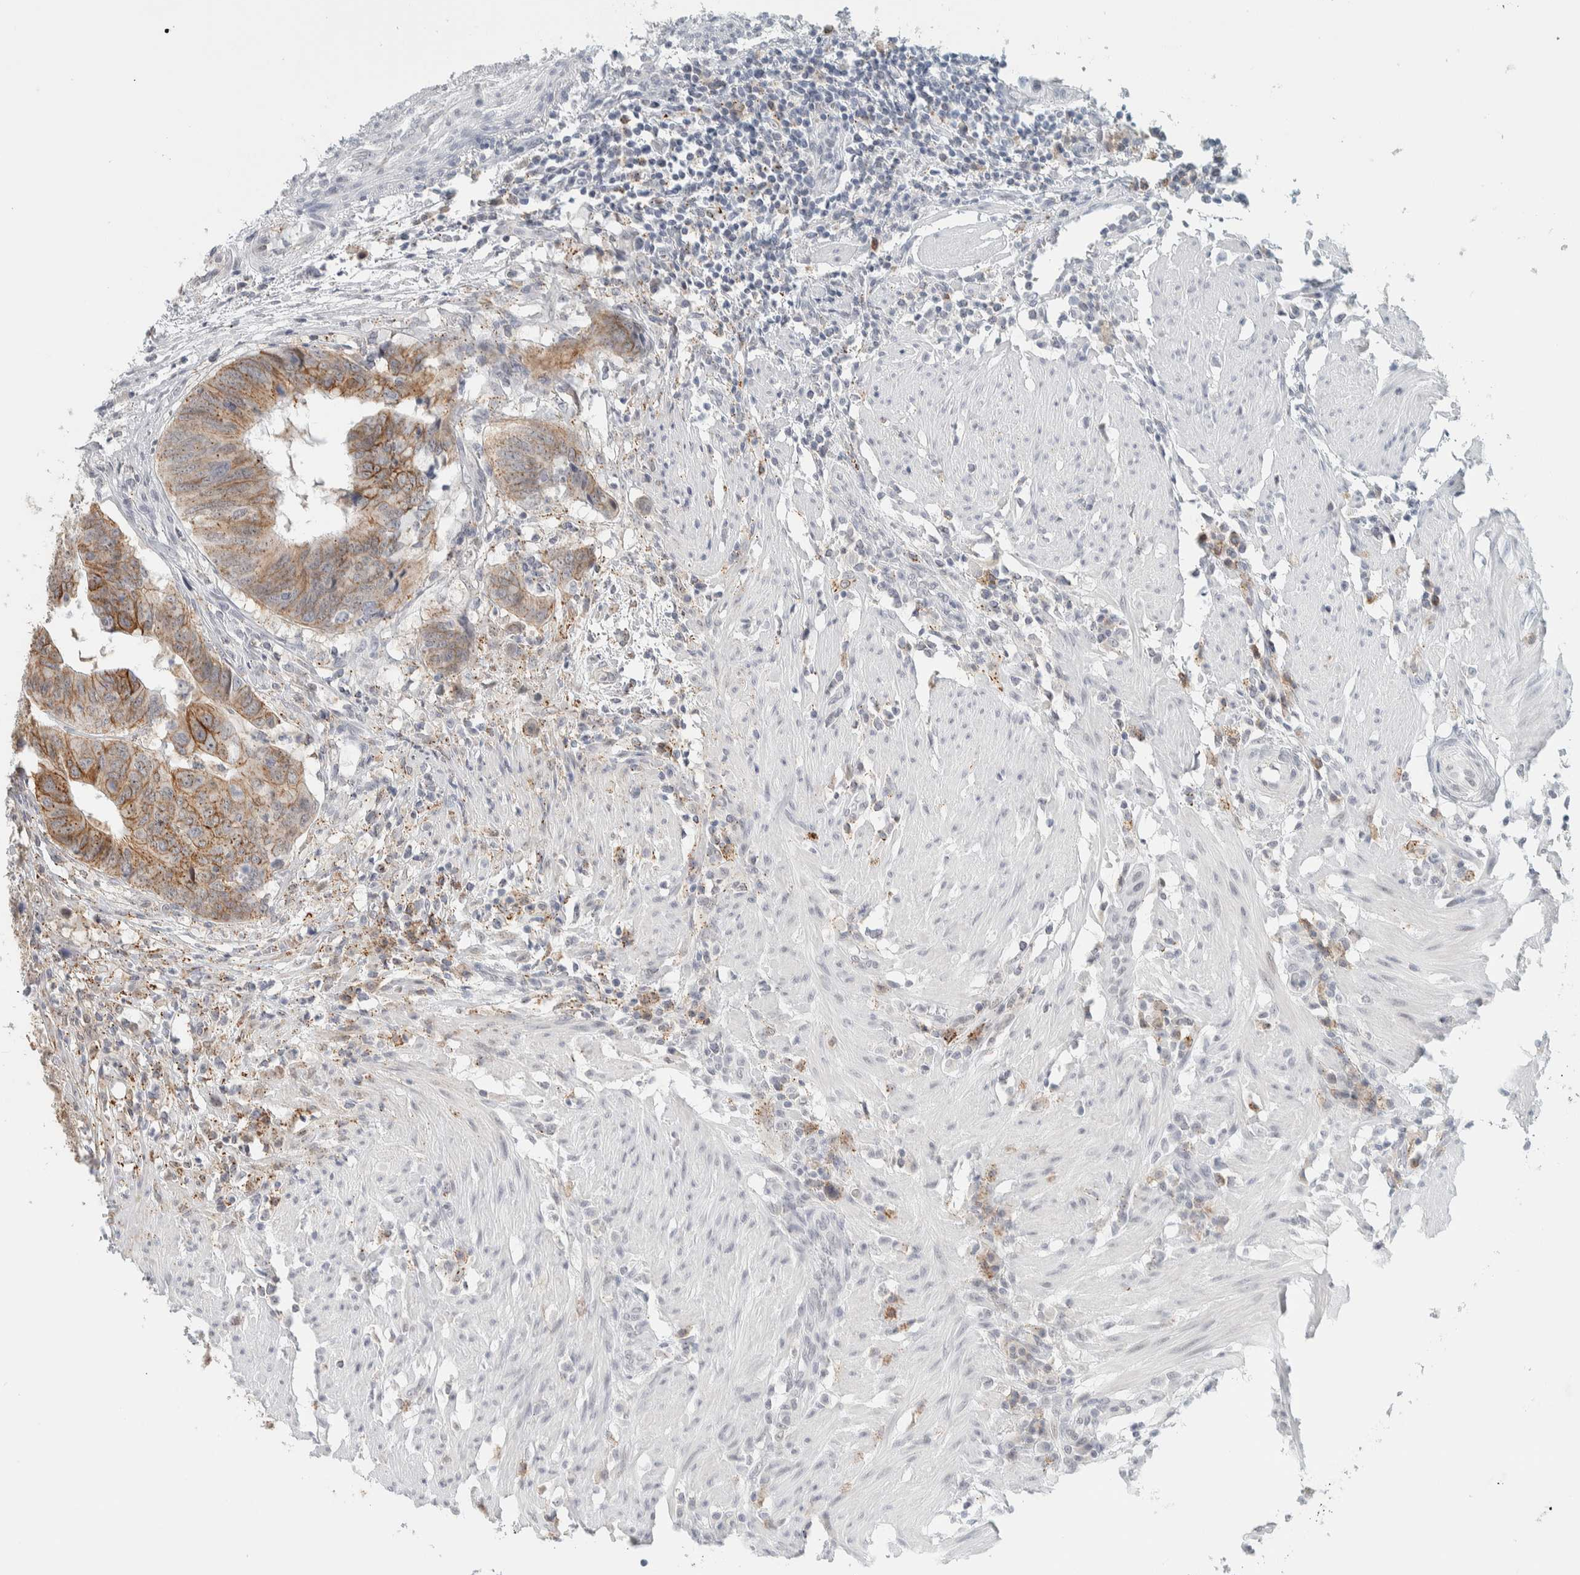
{"staining": {"intensity": "moderate", "quantity": ">75%", "location": "cytoplasmic/membranous"}, "tissue": "colorectal cancer", "cell_type": "Tumor cells", "image_type": "cancer", "snomed": [{"axis": "morphology", "description": "Adenocarcinoma, NOS"}, {"axis": "topography", "description": "Colon"}], "caption": "This photomicrograph exhibits IHC staining of colorectal cancer, with medium moderate cytoplasmic/membranous expression in approximately >75% of tumor cells.", "gene": "CDH17", "patient": {"sex": "male", "age": 56}}